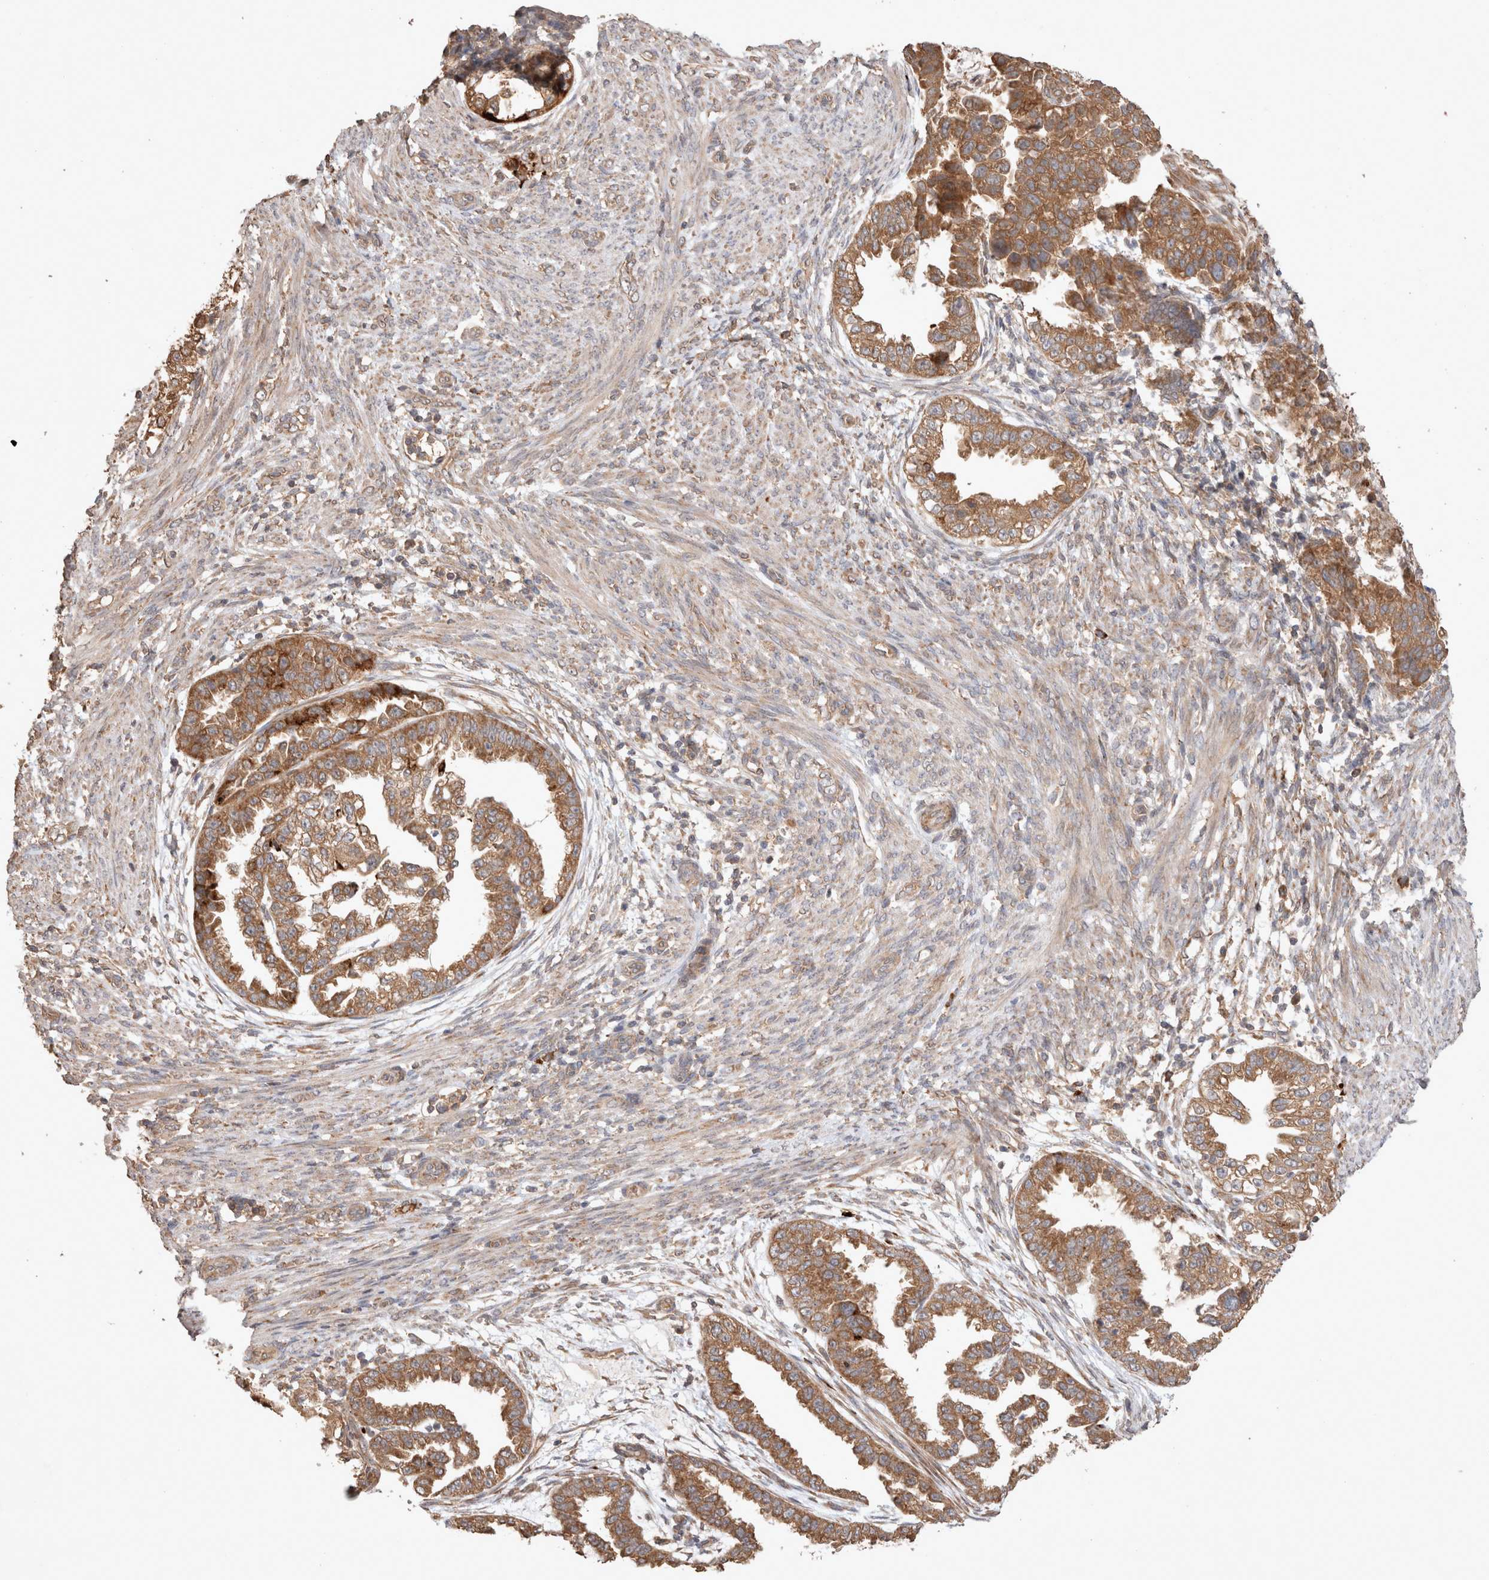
{"staining": {"intensity": "moderate", "quantity": ">75%", "location": "cytoplasmic/membranous"}, "tissue": "endometrial cancer", "cell_type": "Tumor cells", "image_type": "cancer", "snomed": [{"axis": "morphology", "description": "Adenocarcinoma, NOS"}, {"axis": "topography", "description": "Endometrium"}], "caption": "Moderate cytoplasmic/membranous protein staining is seen in approximately >75% of tumor cells in endometrial cancer.", "gene": "HROB", "patient": {"sex": "female", "age": 85}}